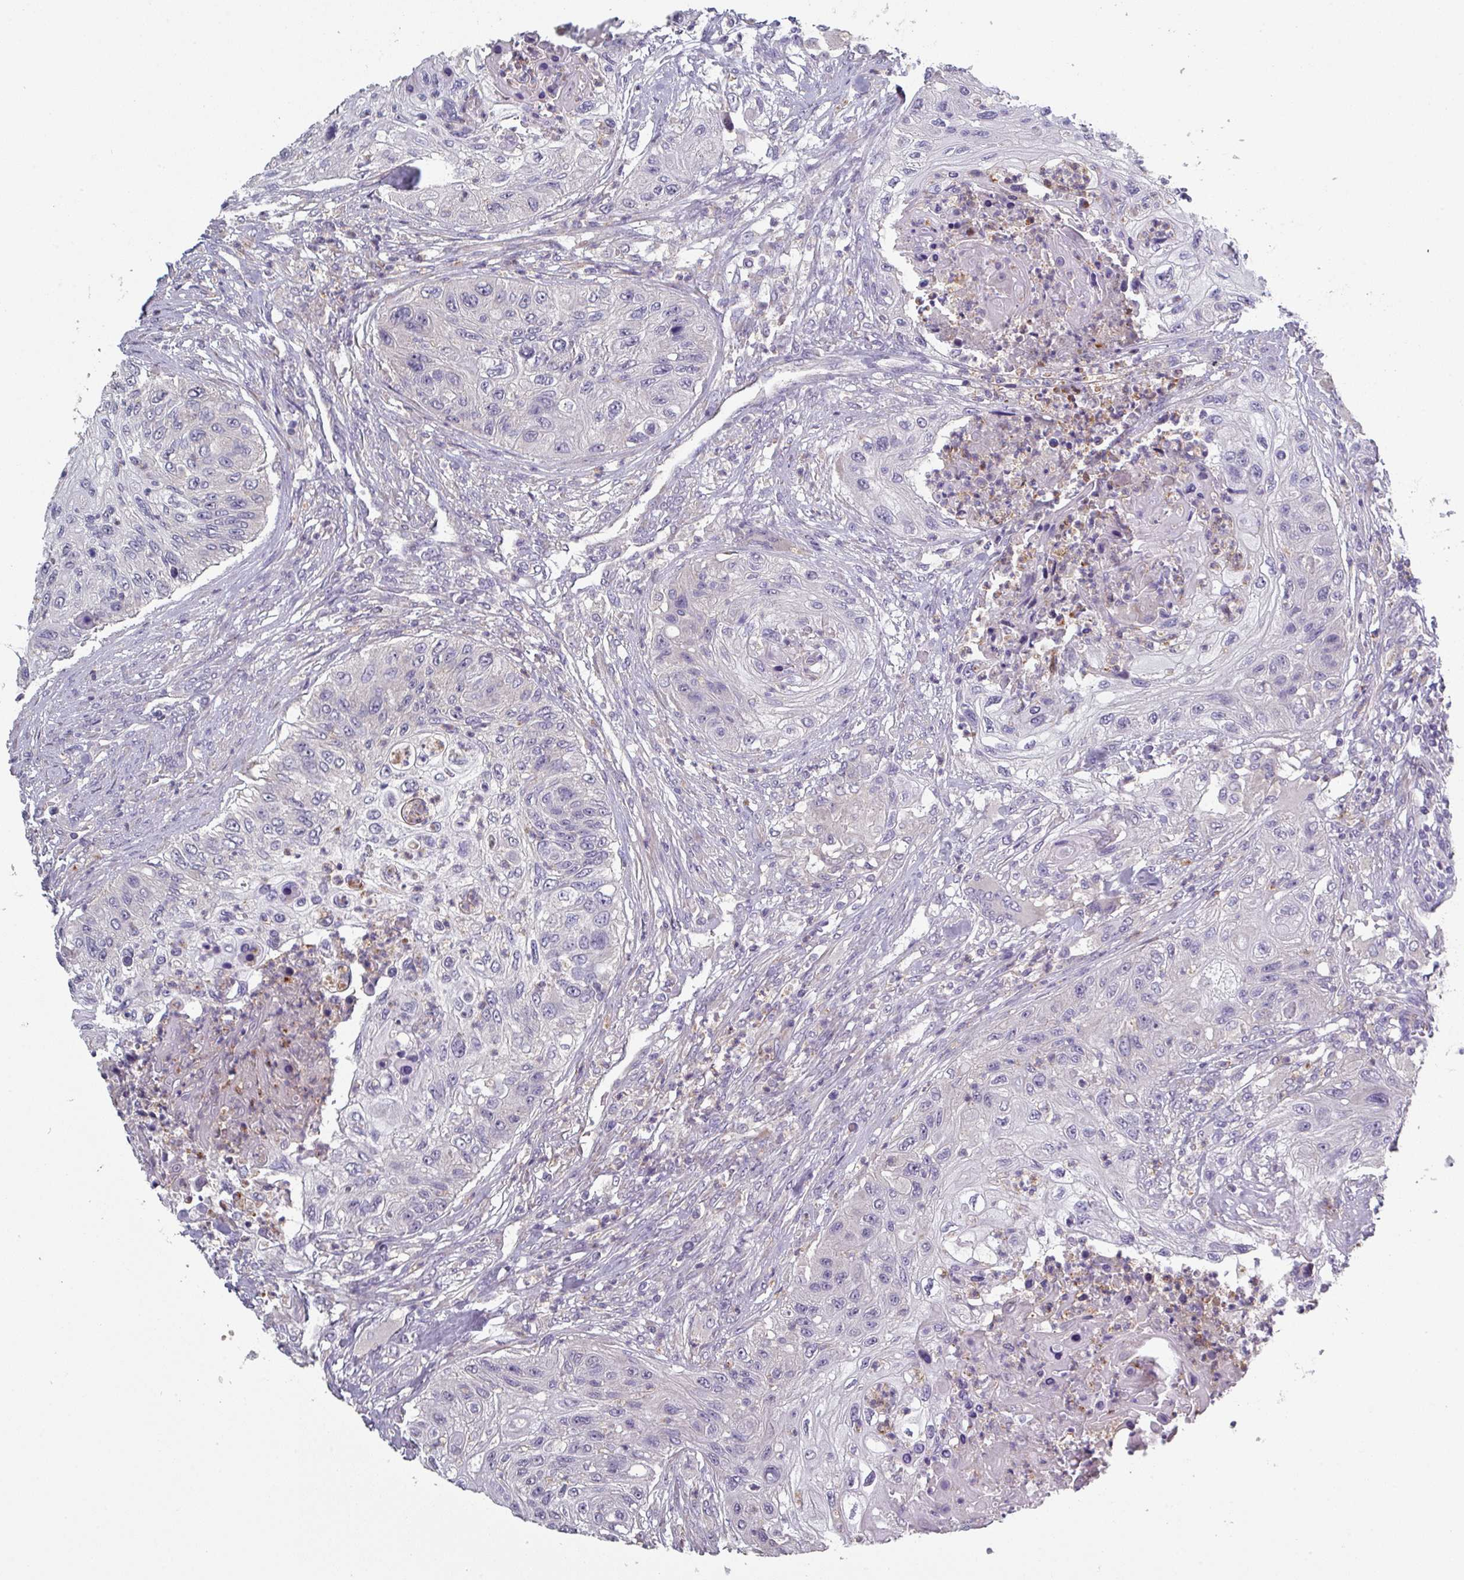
{"staining": {"intensity": "negative", "quantity": "none", "location": "none"}, "tissue": "urothelial cancer", "cell_type": "Tumor cells", "image_type": "cancer", "snomed": [{"axis": "morphology", "description": "Urothelial carcinoma, High grade"}, {"axis": "topography", "description": "Urinary bladder"}], "caption": "This micrograph is of urothelial cancer stained with immunohistochemistry to label a protein in brown with the nuclei are counter-stained blue. There is no expression in tumor cells. (DAB immunohistochemistry with hematoxylin counter stain).", "gene": "PRAMEF8", "patient": {"sex": "female", "age": 60}}